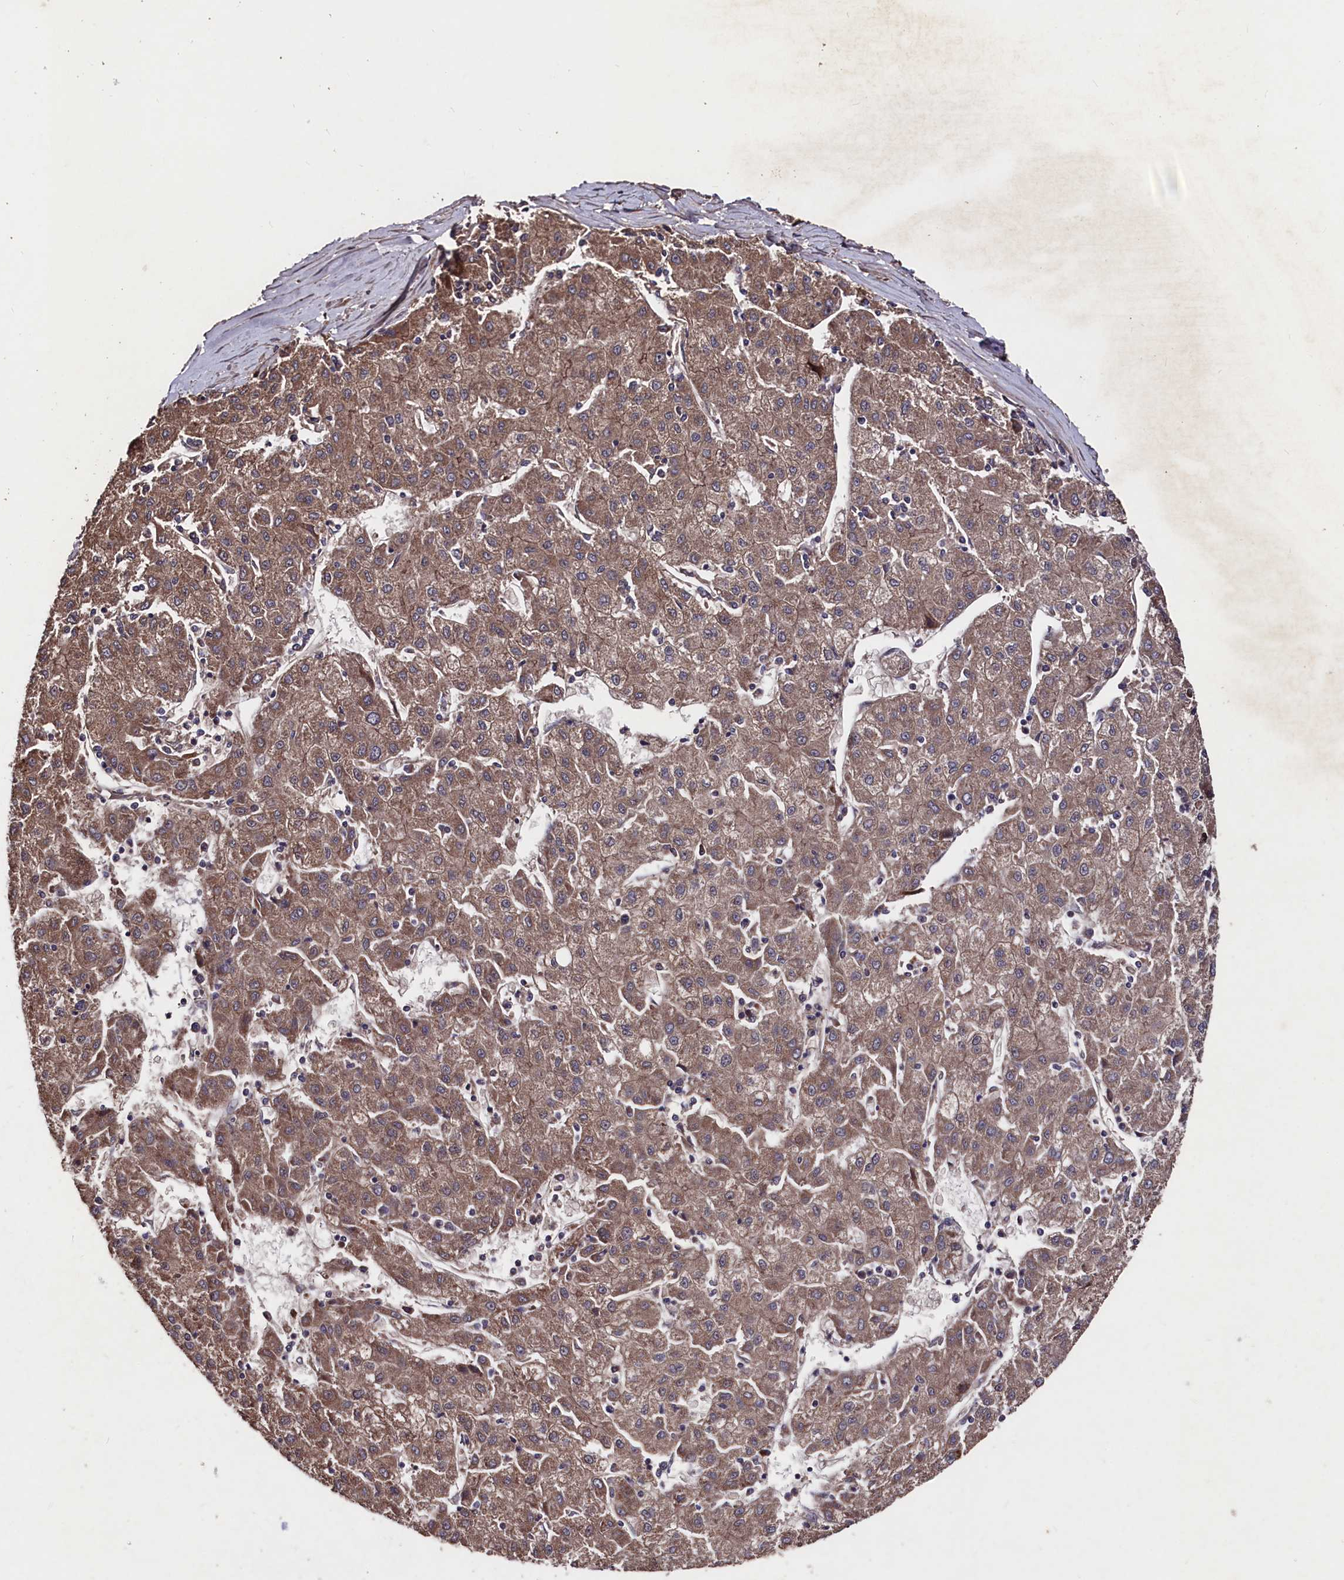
{"staining": {"intensity": "moderate", "quantity": ">75%", "location": "cytoplasmic/membranous"}, "tissue": "liver cancer", "cell_type": "Tumor cells", "image_type": "cancer", "snomed": [{"axis": "morphology", "description": "Carcinoma, Hepatocellular, NOS"}, {"axis": "topography", "description": "Liver"}], "caption": "Immunohistochemistry histopathology image of liver cancer (hepatocellular carcinoma) stained for a protein (brown), which reveals medium levels of moderate cytoplasmic/membranous staining in about >75% of tumor cells.", "gene": "MYO1H", "patient": {"sex": "male", "age": 72}}